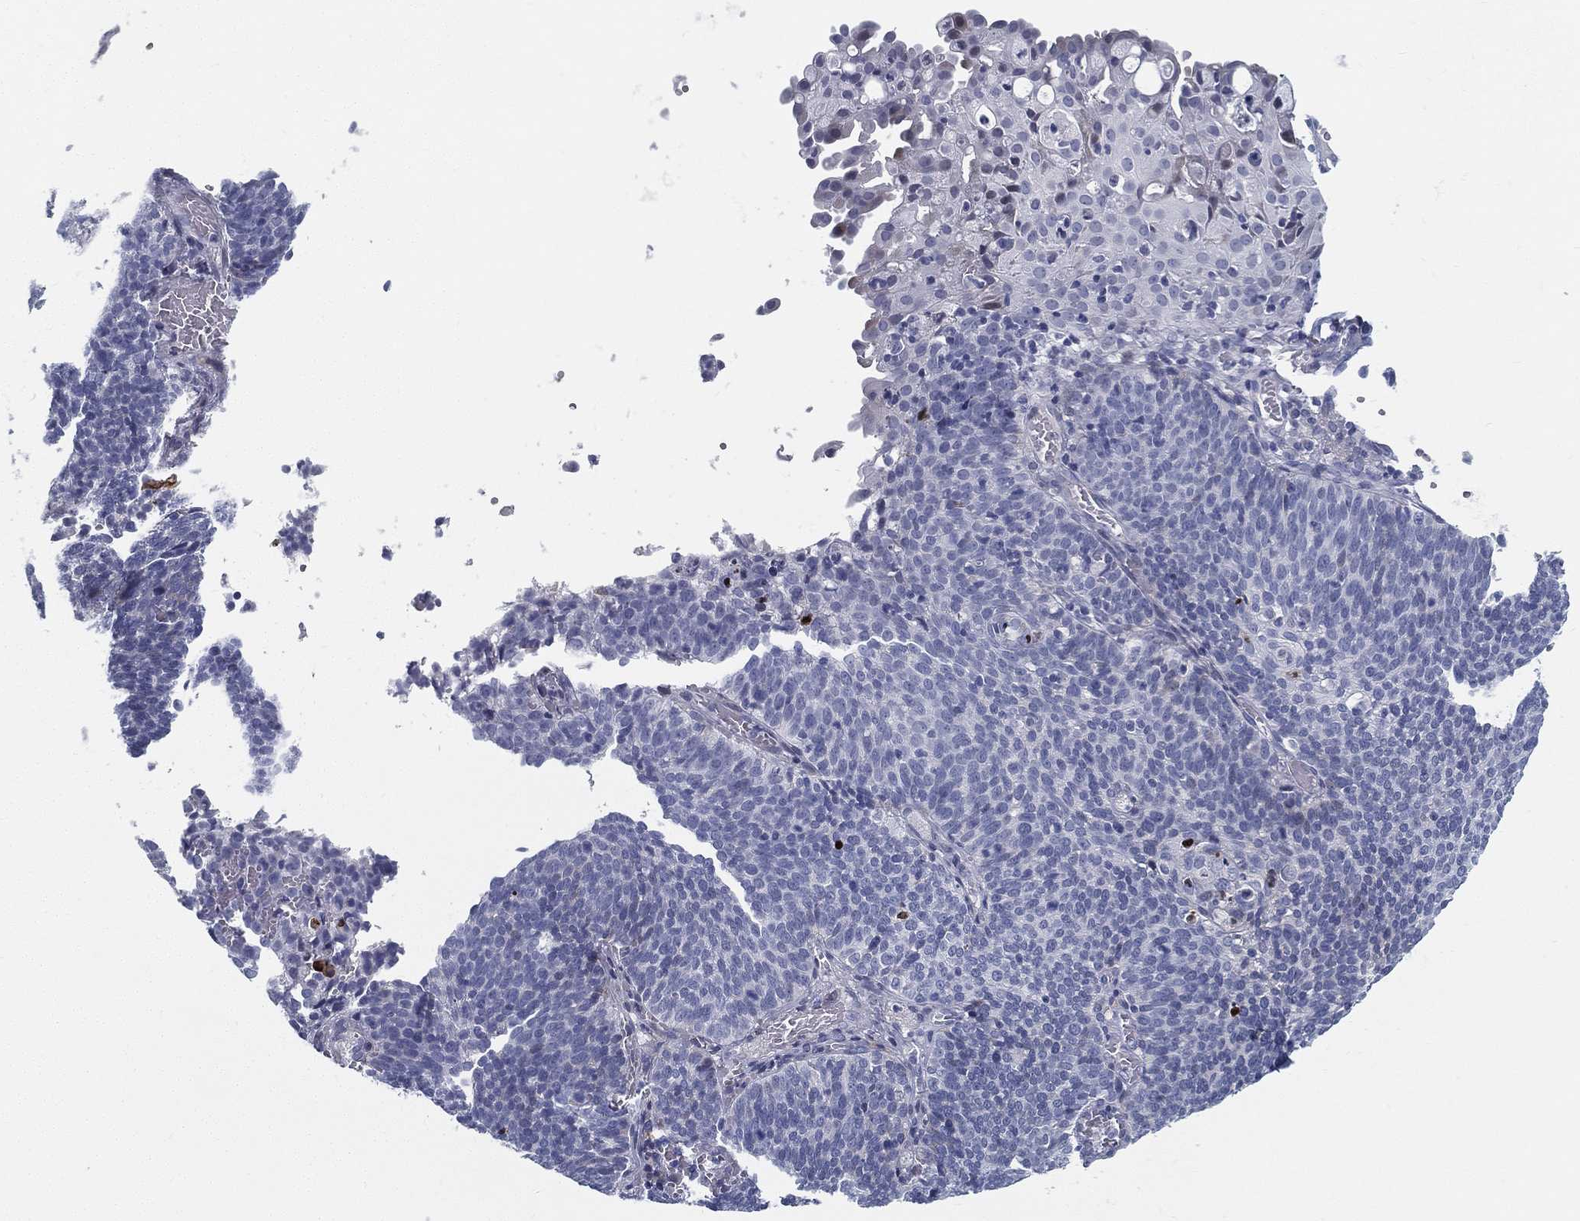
{"staining": {"intensity": "negative", "quantity": "none", "location": "none"}, "tissue": "cervical cancer", "cell_type": "Tumor cells", "image_type": "cancer", "snomed": [{"axis": "morphology", "description": "Normal tissue, NOS"}, {"axis": "morphology", "description": "Squamous cell carcinoma, NOS"}, {"axis": "topography", "description": "Cervix"}], "caption": "Immunohistochemical staining of cervical squamous cell carcinoma exhibits no significant expression in tumor cells.", "gene": "SPPL2C", "patient": {"sex": "female", "age": 39}}